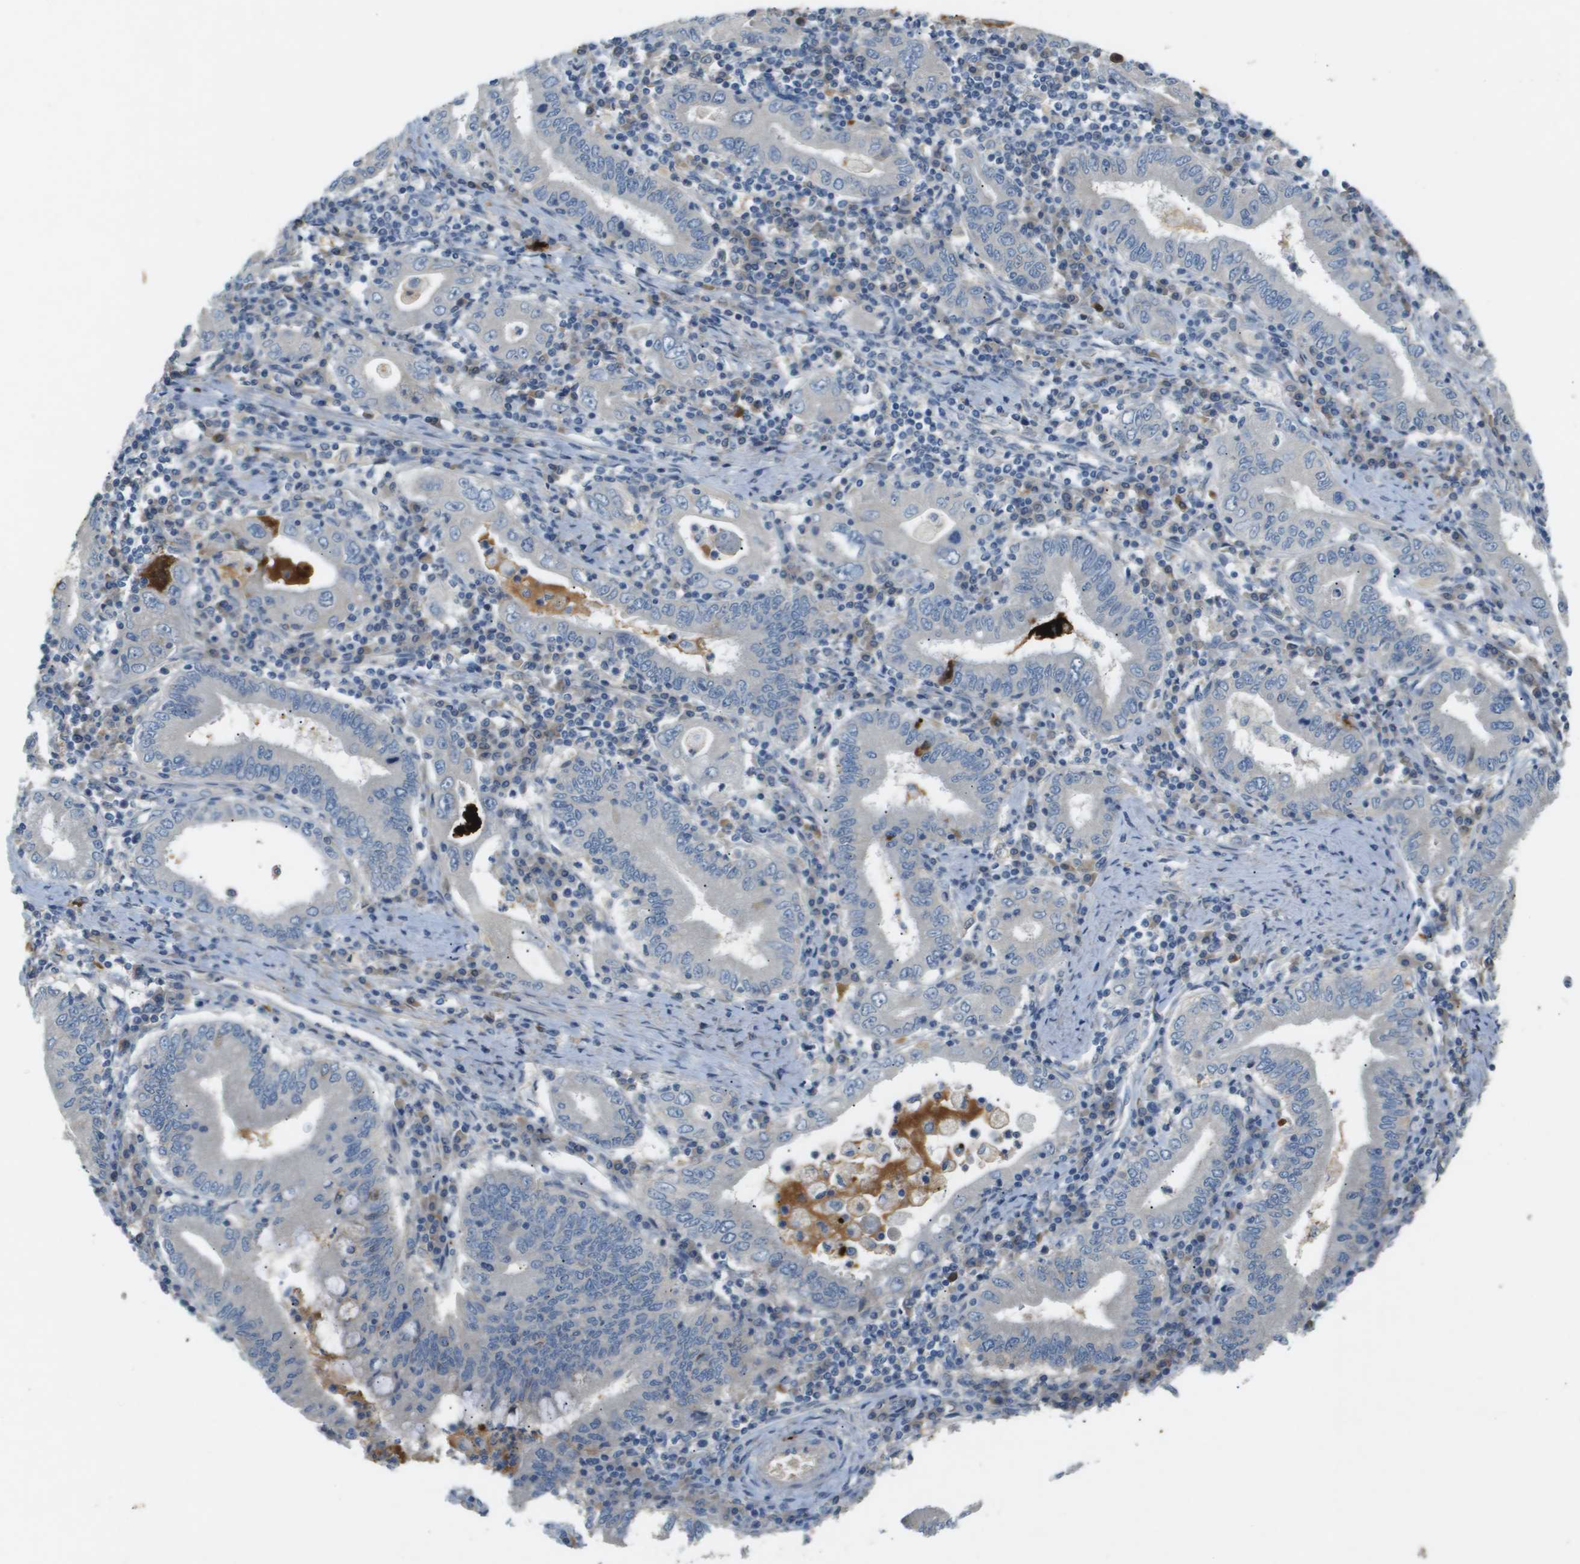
{"staining": {"intensity": "negative", "quantity": "none", "location": "none"}, "tissue": "stomach cancer", "cell_type": "Tumor cells", "image_type": "cancer", "snomed": [{"axis": "morphology", "description": "Normal tissue, NOS"}, {"axis": "morphology", "description": "Adenocarcinoma, NOS"}, {"axis": "topography", "description": "Esophagus"}, {"axis": "topography", "description": "Stomach, upper"}, {"axis": "topography", "description": "Peripheral nerve tissue"}], "caption": "IHC of stomach cancer (adenocarcinoma) shows no expression in tumor cells. (IHC, brightfield microscopy, high magnification).", "gene": "VTN", "patient": {"sex": "male", "age": 62}}